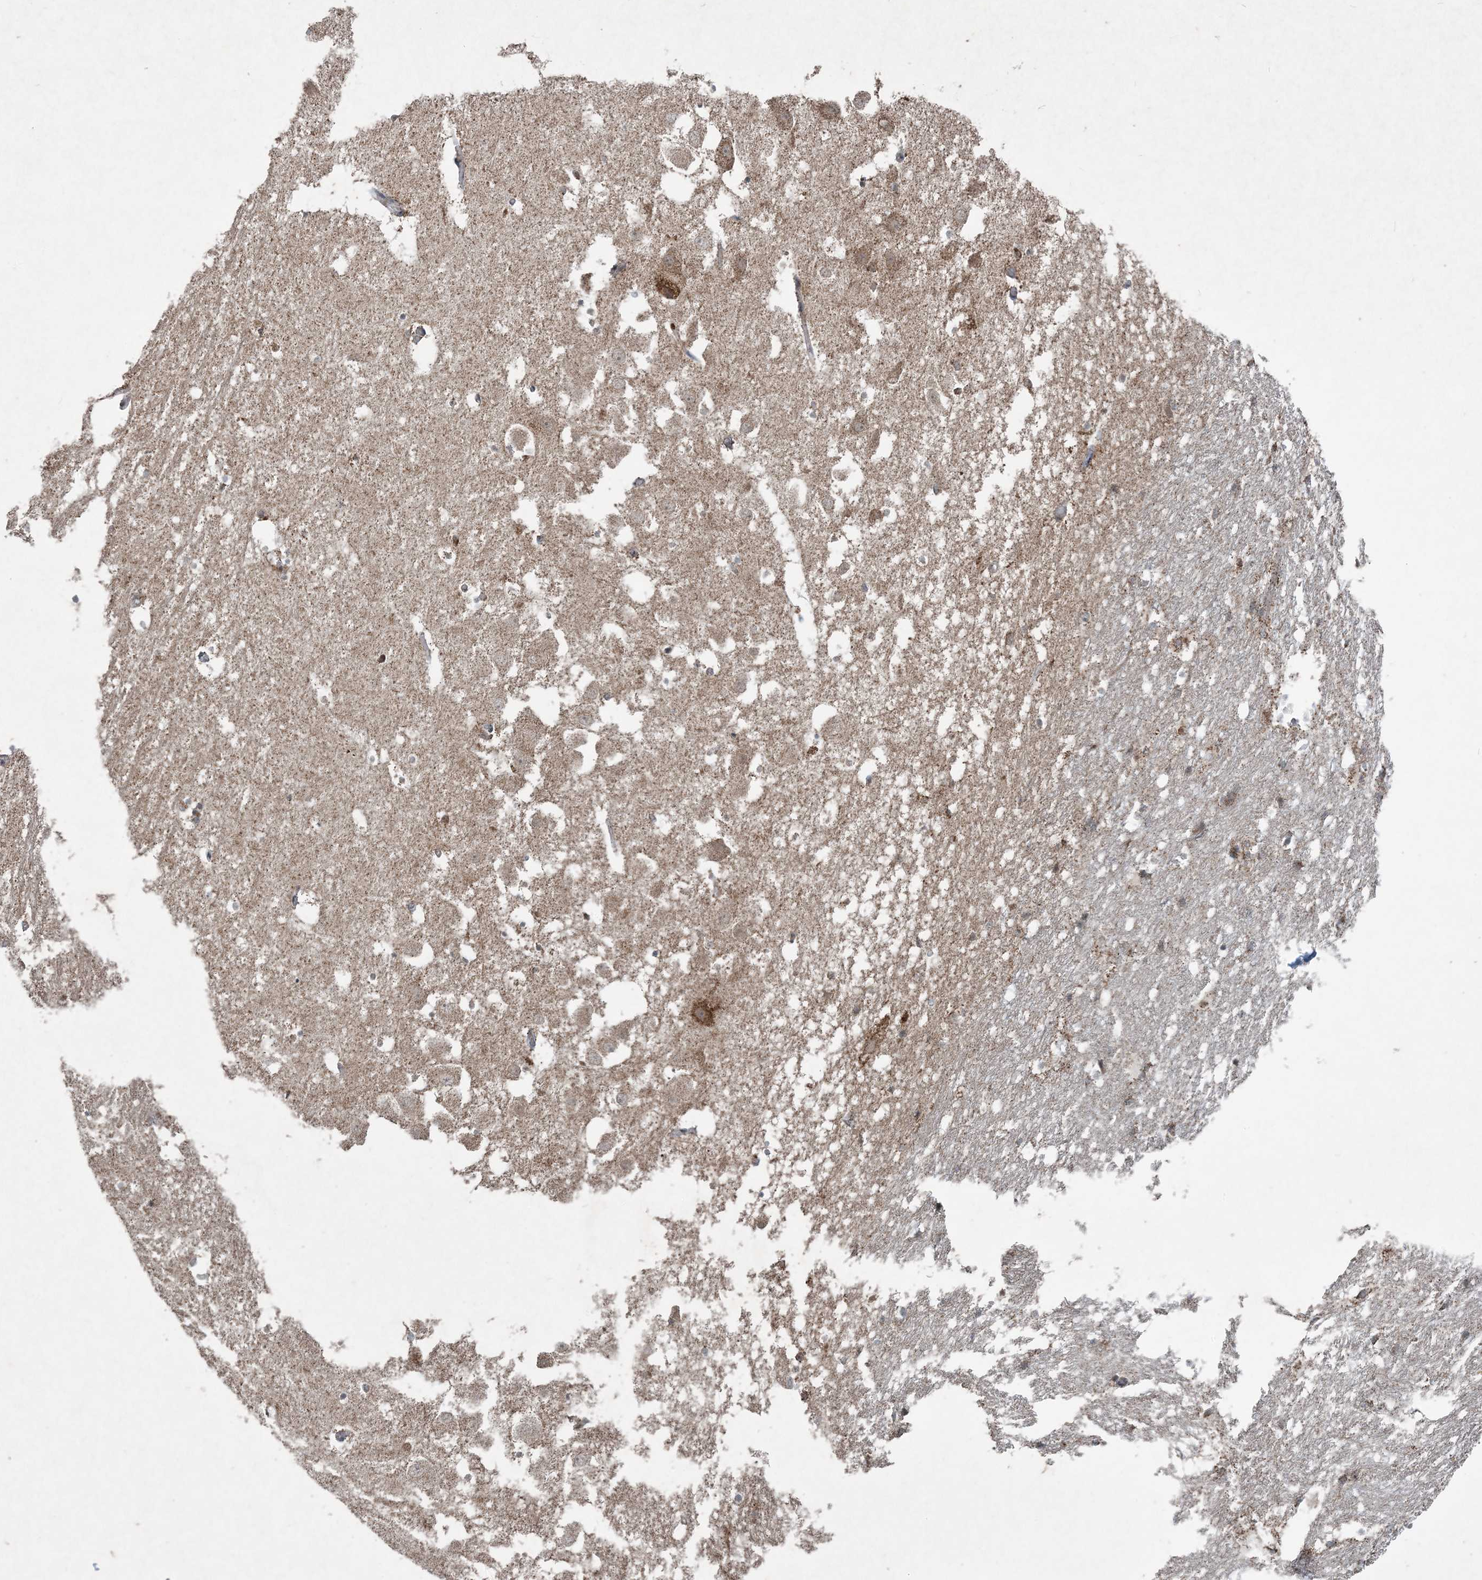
{"staining": {"intensity": "moderate", "quantity": "<25%", "location": "cytoplasmic/membranous"}, "tissue": "hippocampus", "cell_type": "Glial cells", "image_type": "normal", "snomed": [{"axis": "morphology", "description": "Normal tissue, NOS"}, {"axis": "topography", "description": "Hippocampus"}], "caption": "Protein analysis of benign hippocampus demonstrates moderate cytoplasmic/membranous positivity in about <25% of glial cells.", "gene": "PC", "patient": {"sex": "female", "age": 52}}